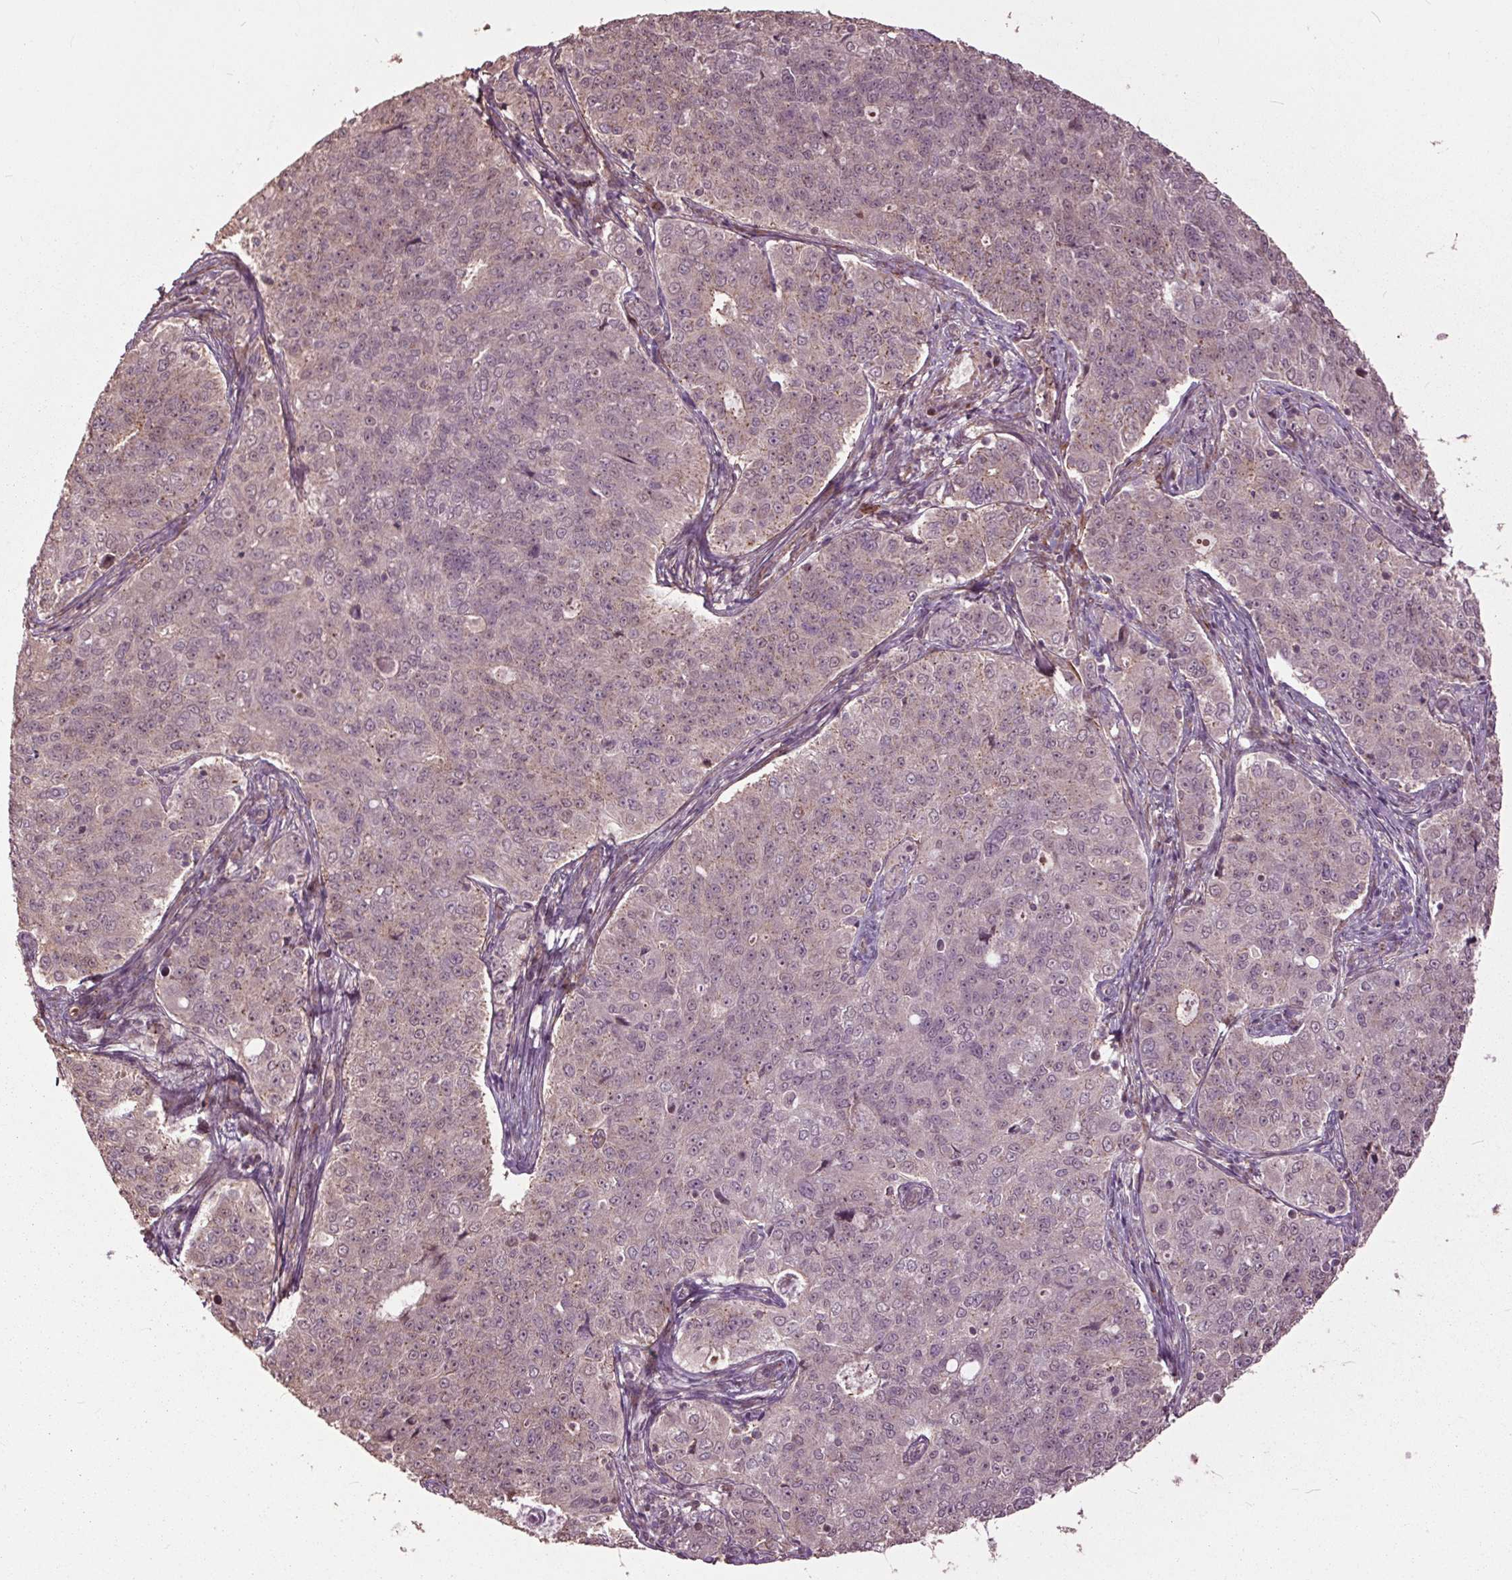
{"staining": {"intensity": "weak", "quantity": "<25%", "location": "nuclear"}, "tissue": "endometrial cancer", "cell_type": "Tumor cells", "image_type": "cancer", "snomed": [{"axis": "morphology", "description": "Adenocarcinoma, NOS"}, {"axis": "topography", "description": "Endometrium"}], "caption": "This is a image of immunohistochemistry (IHC) staining of adenocarcinoma (endometrial), which shows no expression in tumor cells.", "gene": "CEP95", "patient": {"sex": "female", "age": 43}}